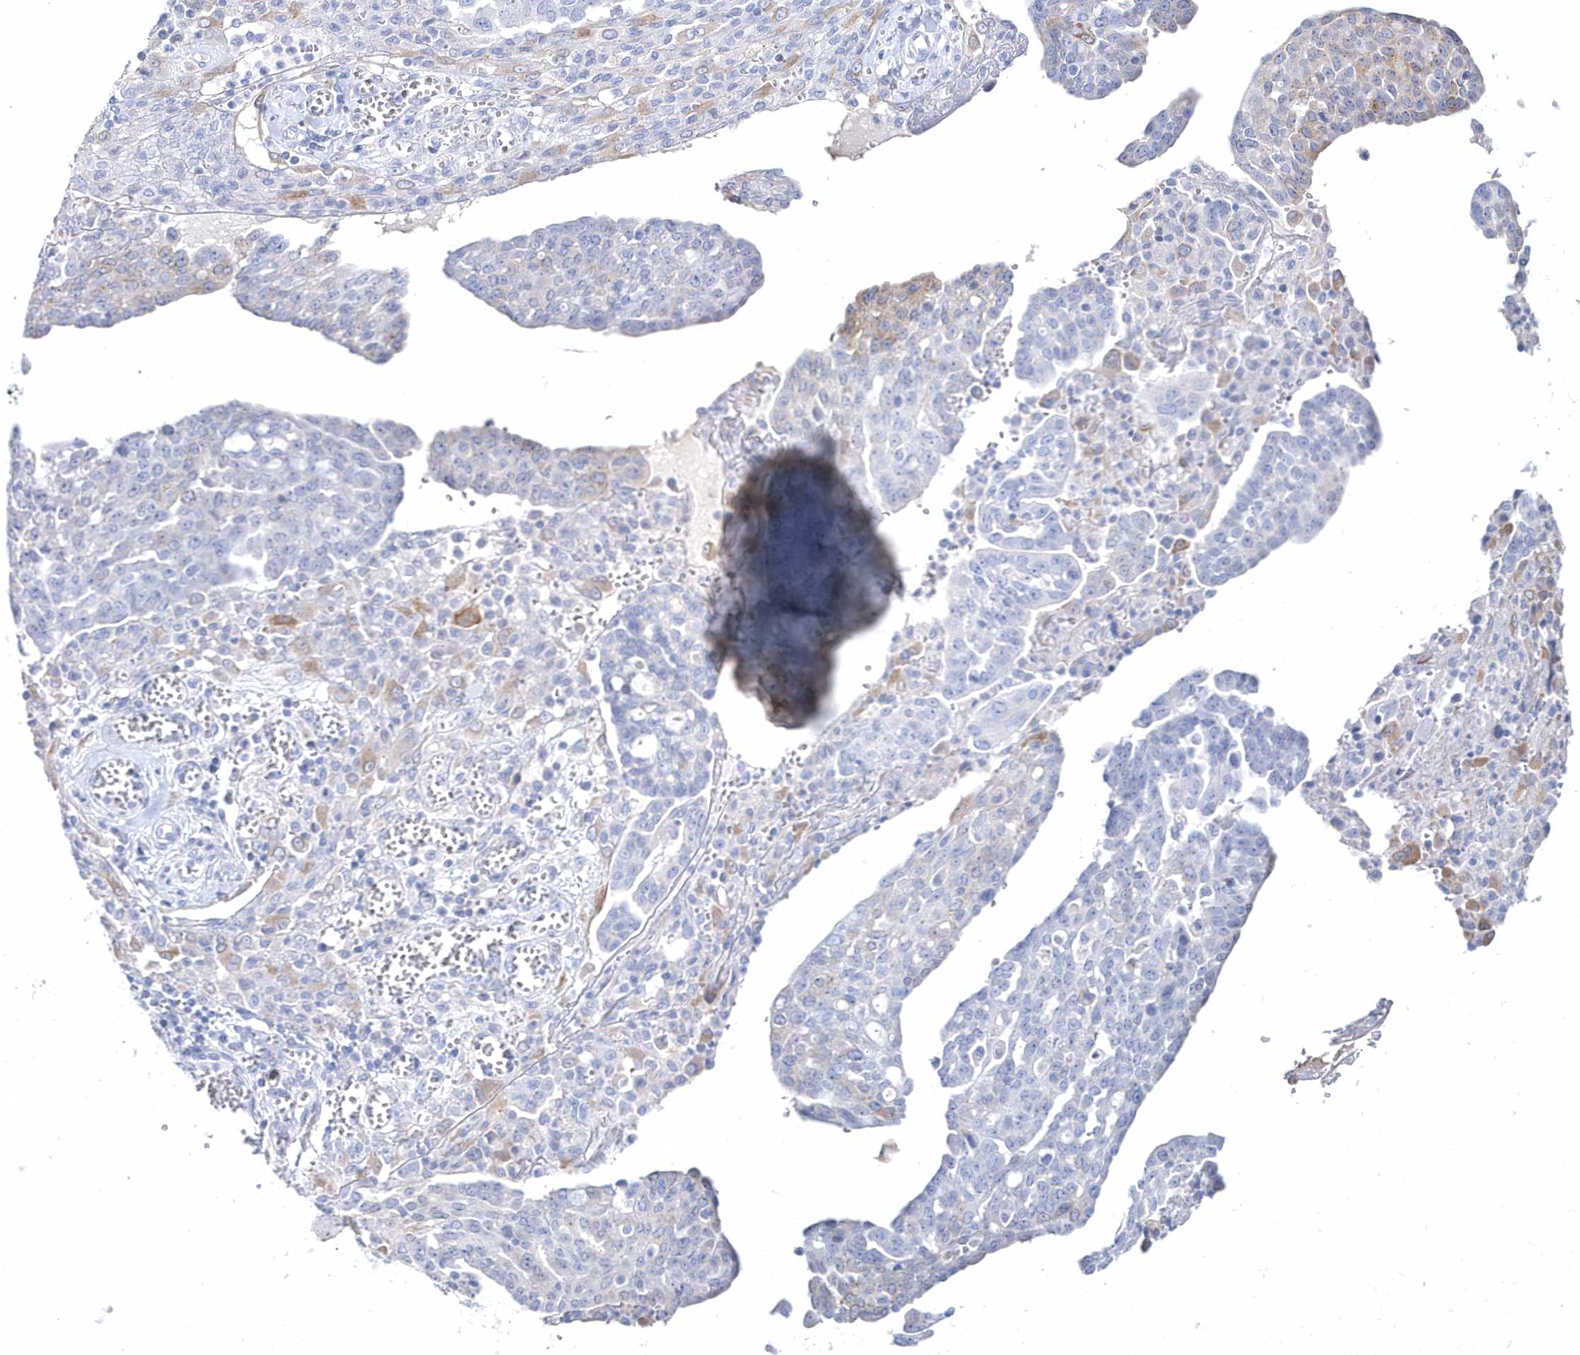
{"staining": {"intensity": "negative", "quantity": "none", "location": "none"}, "tissue": "ovarian cancer", "cell_type": "Tumor cells", "image_type": "cancer", "snomed": [{"axis": "morphology", "description": "Cystadenocarcinoma, serous, NOS"}, {"axis": "topography", "description": "Soft tissue"}, {"axis": "topography", "description": "Ovary"}], "caption": "This is an immunohistochemistry (IHC) micrograph of ovarian cancer (serous cystadenocarcinoma). There is no staining in tumor cells.", "gene": "SPINK7", "patient": {"sex": "female", "age": 57}}